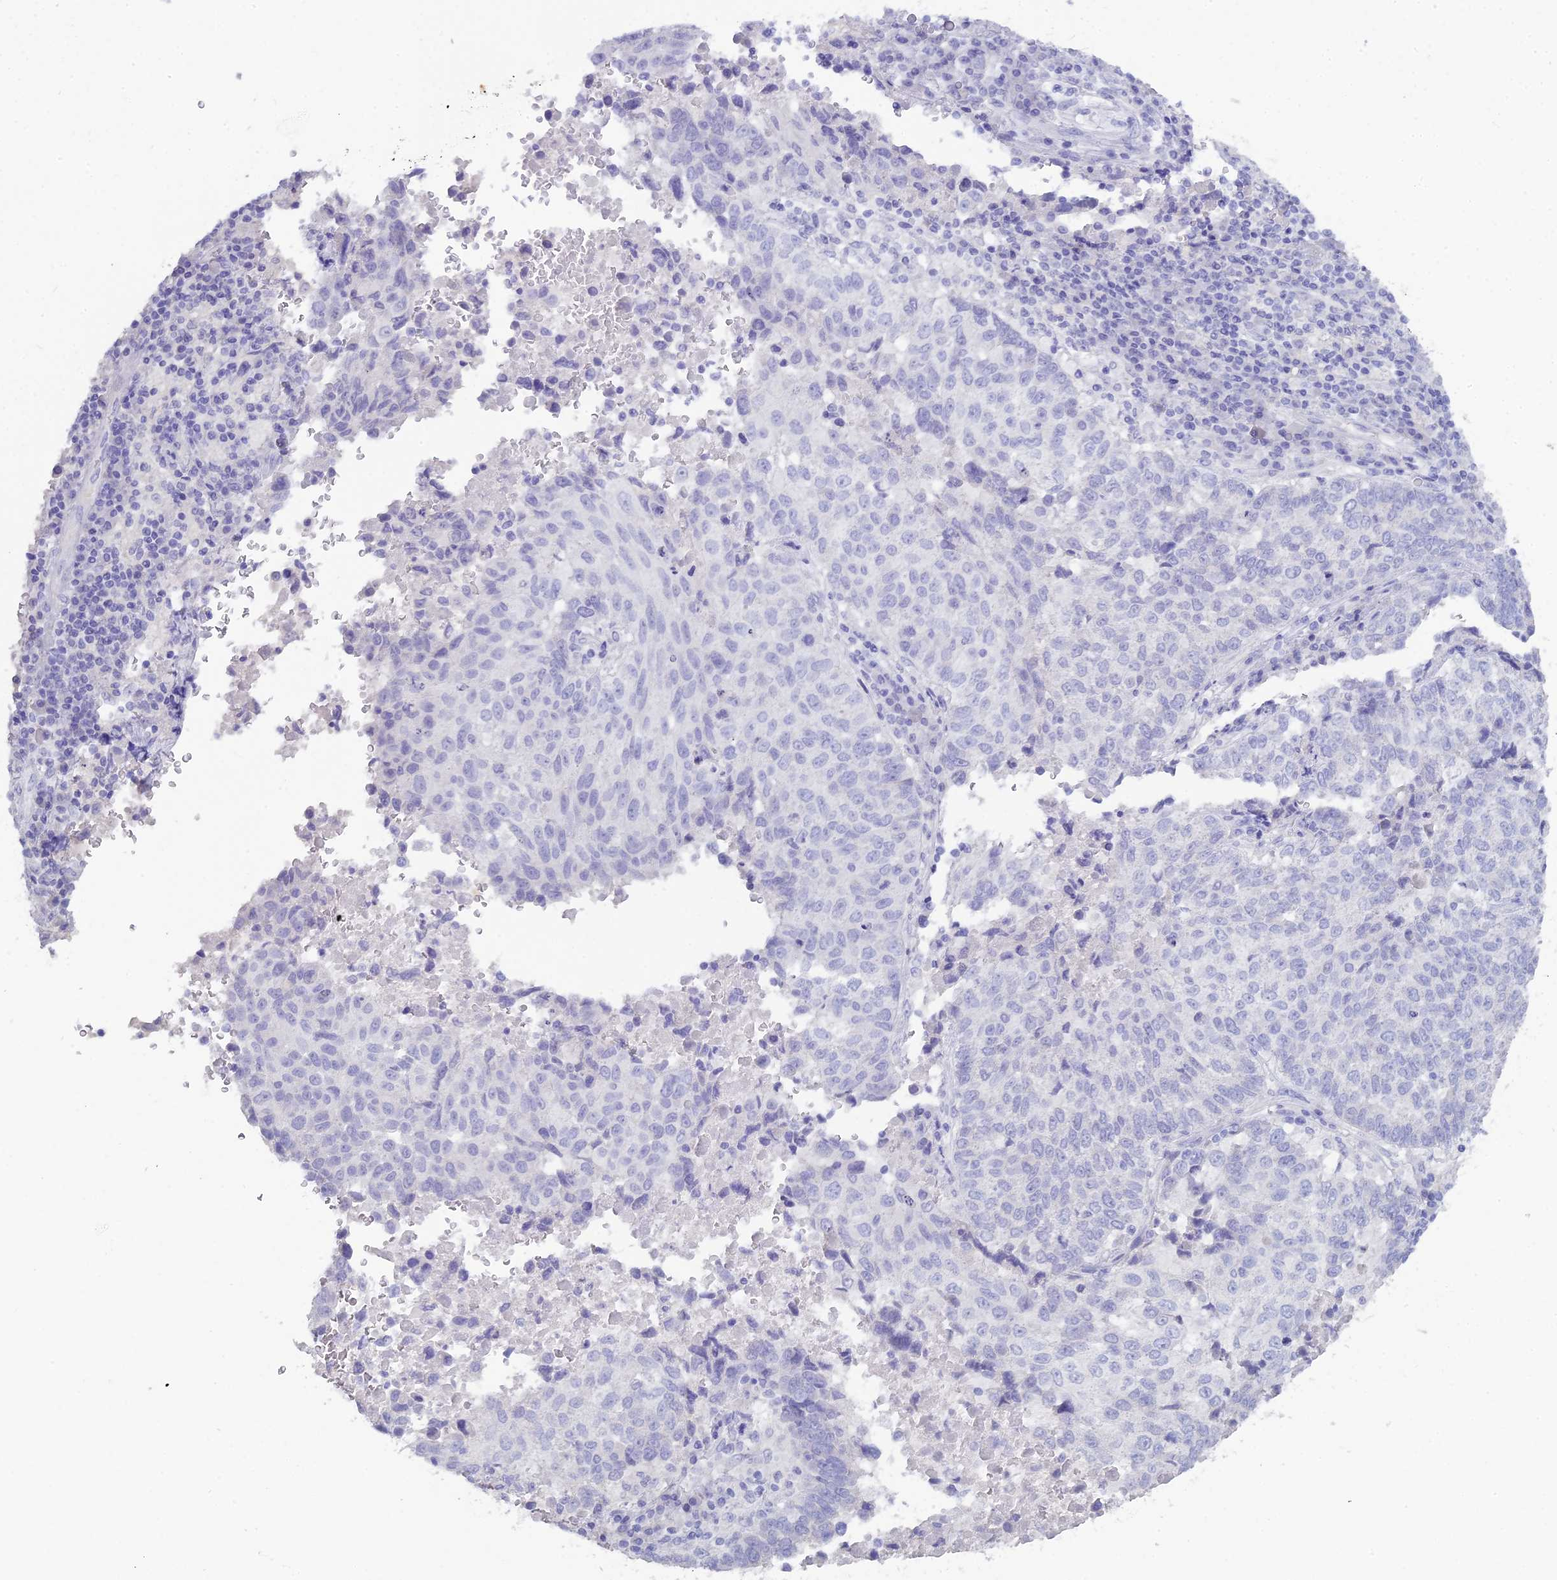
{"staining": {"intensity": "negative", "quantity": "none", "location": "none"}, "tissue": "lung cancer", "cell_type": "Tumor cells", "image_type": "cancer", "snomed": [{"axis": "morphology", "description": "Squamous cell carcinoma, NOS"}, {"axis": "topography", "description": "Lung"}], "caption": "Micrograph shows no significant protein staining in tumor cells of squamous cell carcinoma (lung).", "gene": "S100A7", "patient": {"sex": "male", "age": 73}}